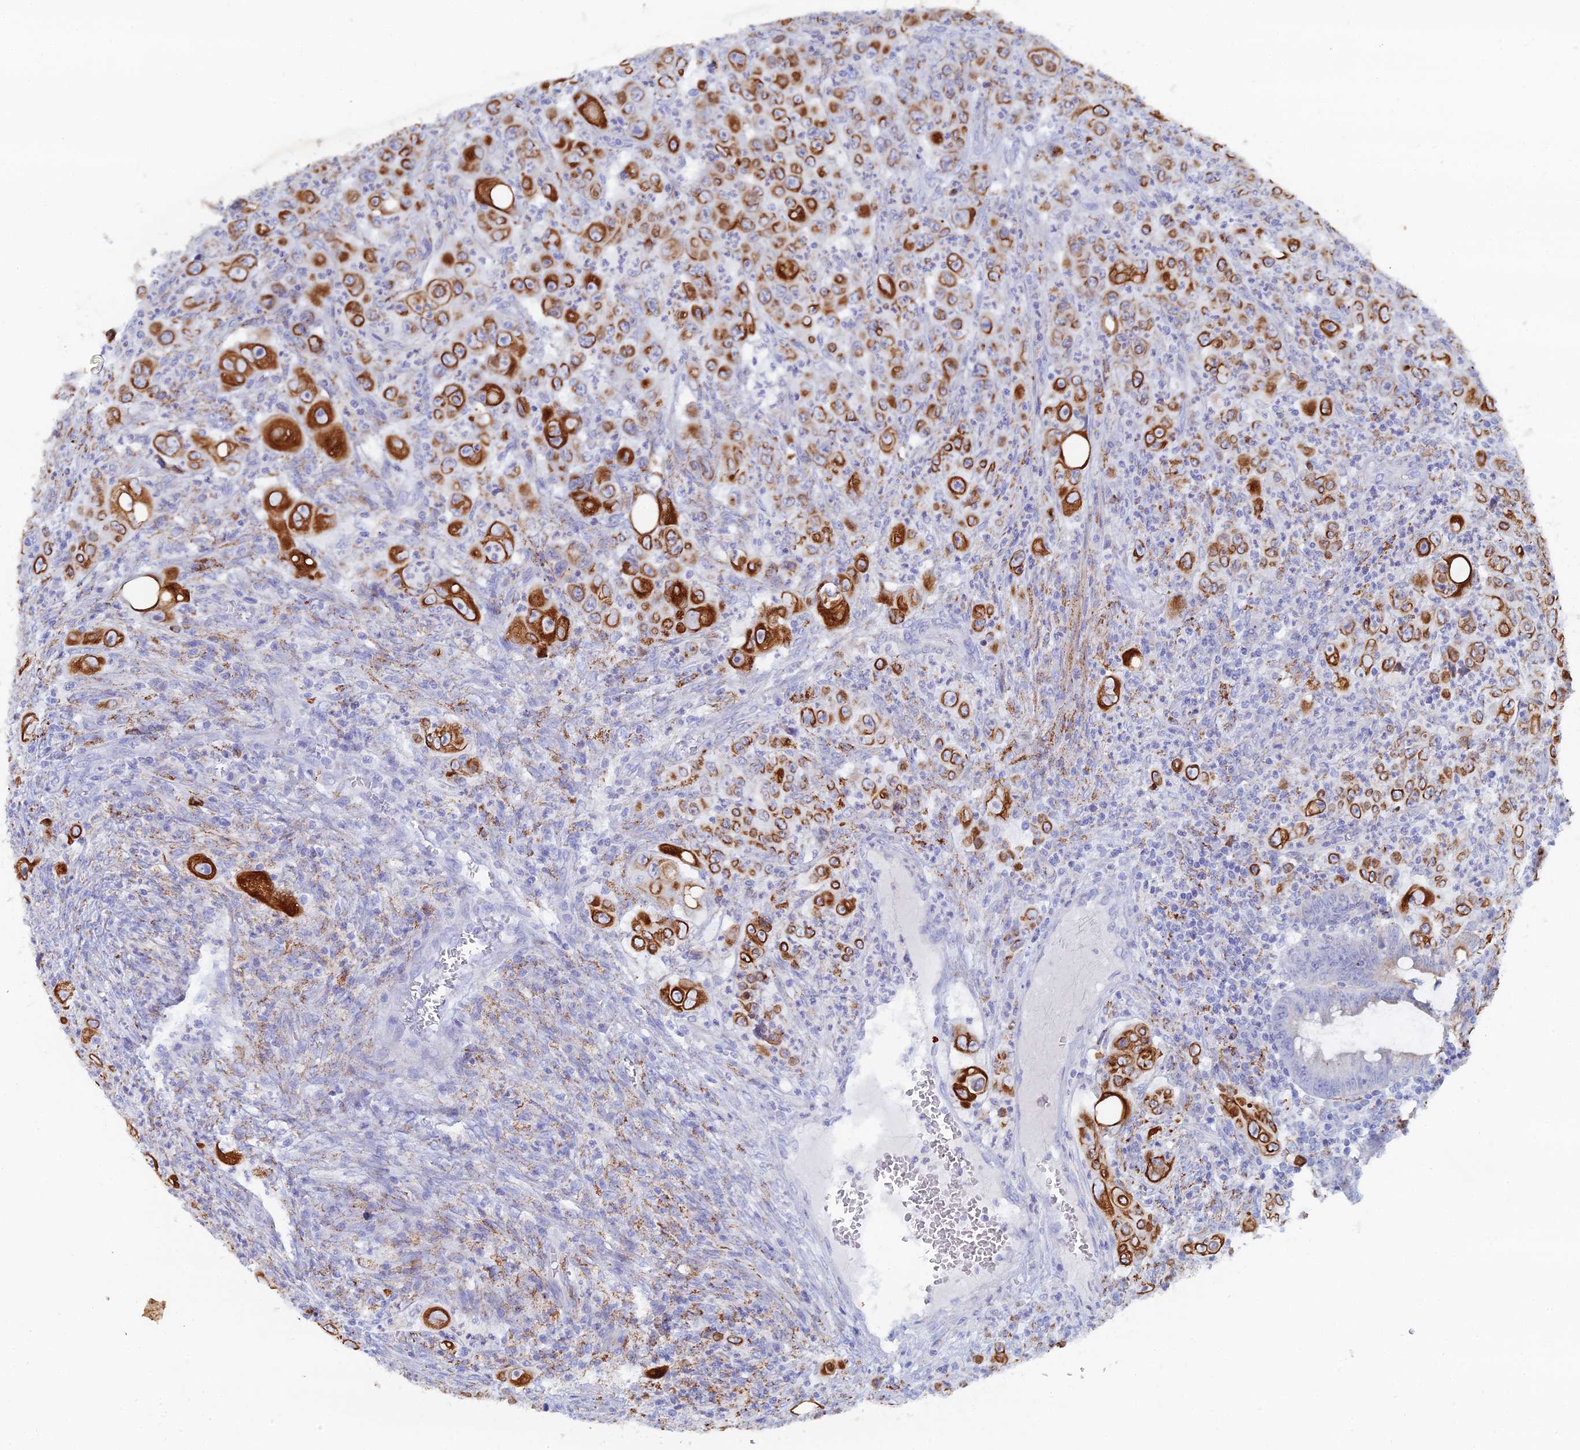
{"staining": {"intensity": "strong", "quantity": "25%-75%", "location": "cytoplasmic/membranous"}, "tissue": "colorectal cancer", "cell_type": "Tumor cells", "image_type": "cancer", "snomed": [{"axis": "morphology", "description": "Adenocarcinoma, NOS"}, {"axis": "topography", "description": "Colon"}], "caption": "Immunohistochemical staining of human colorectal adenocarcinoma shows strong cytoplasmic/membranous protein expression in about 25%-75% of tumor cells.", "gene": "DHX34", "patient": {"sex": "male", "age": 51}}